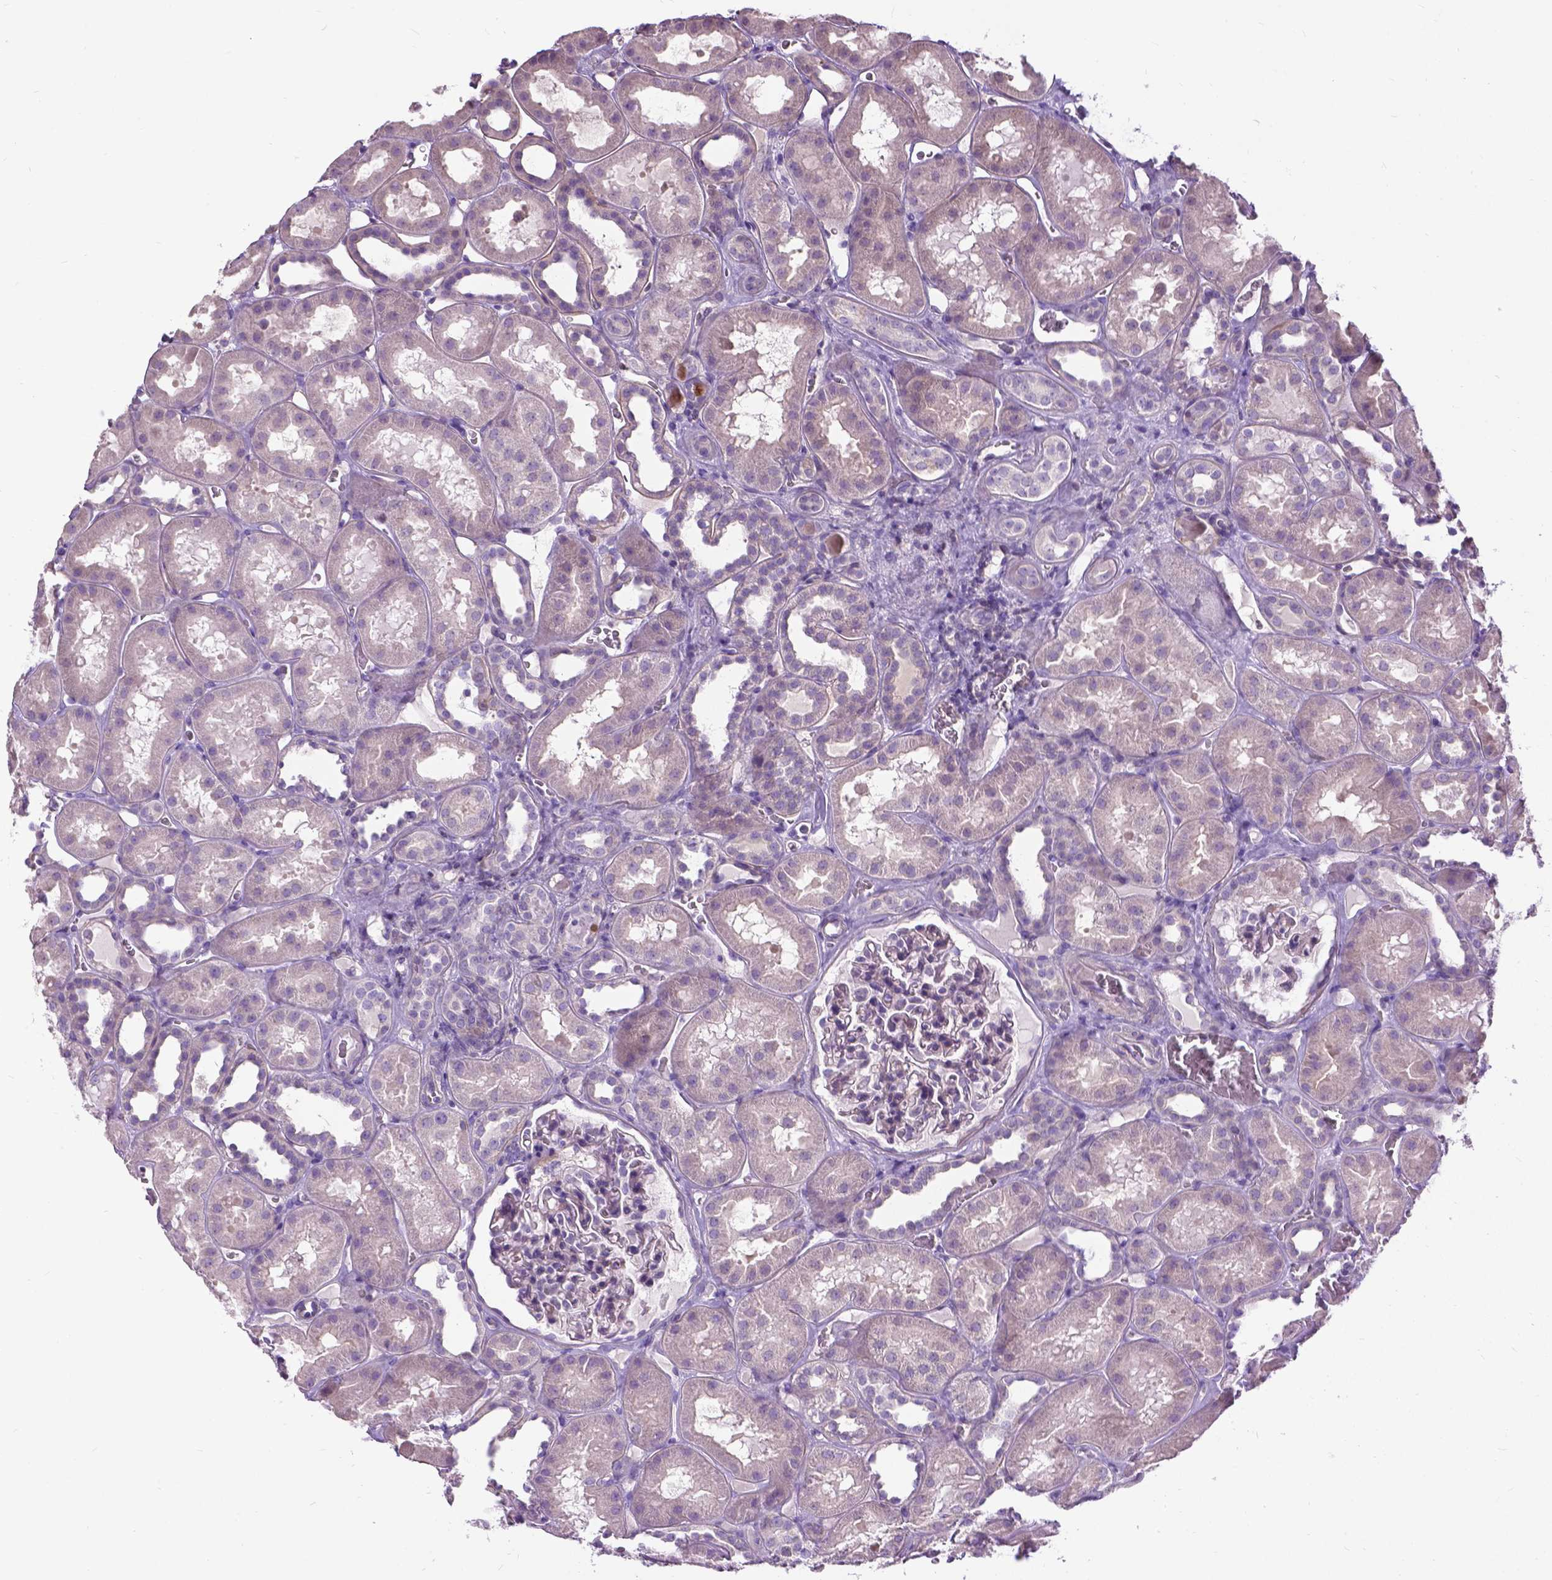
{"staining": {"intensity": "negative", "quantity": "none", "location": "none"}, "tissue": "kidney", "cell_type": "Cells in glomeruli", "image_type": "normal", "snomed": [{"axis": "morphology", "description": "Normal tissue, NOS"}, {"axis": "topography", "description": "Kidney"}], "caption": "IHC micrograph of unremarkable human kidney stained for a protein (brown), which shows no staining in cells in glomeruli.", "gene": "JAK3", "patient": {"sex": "female", "age": 41}}